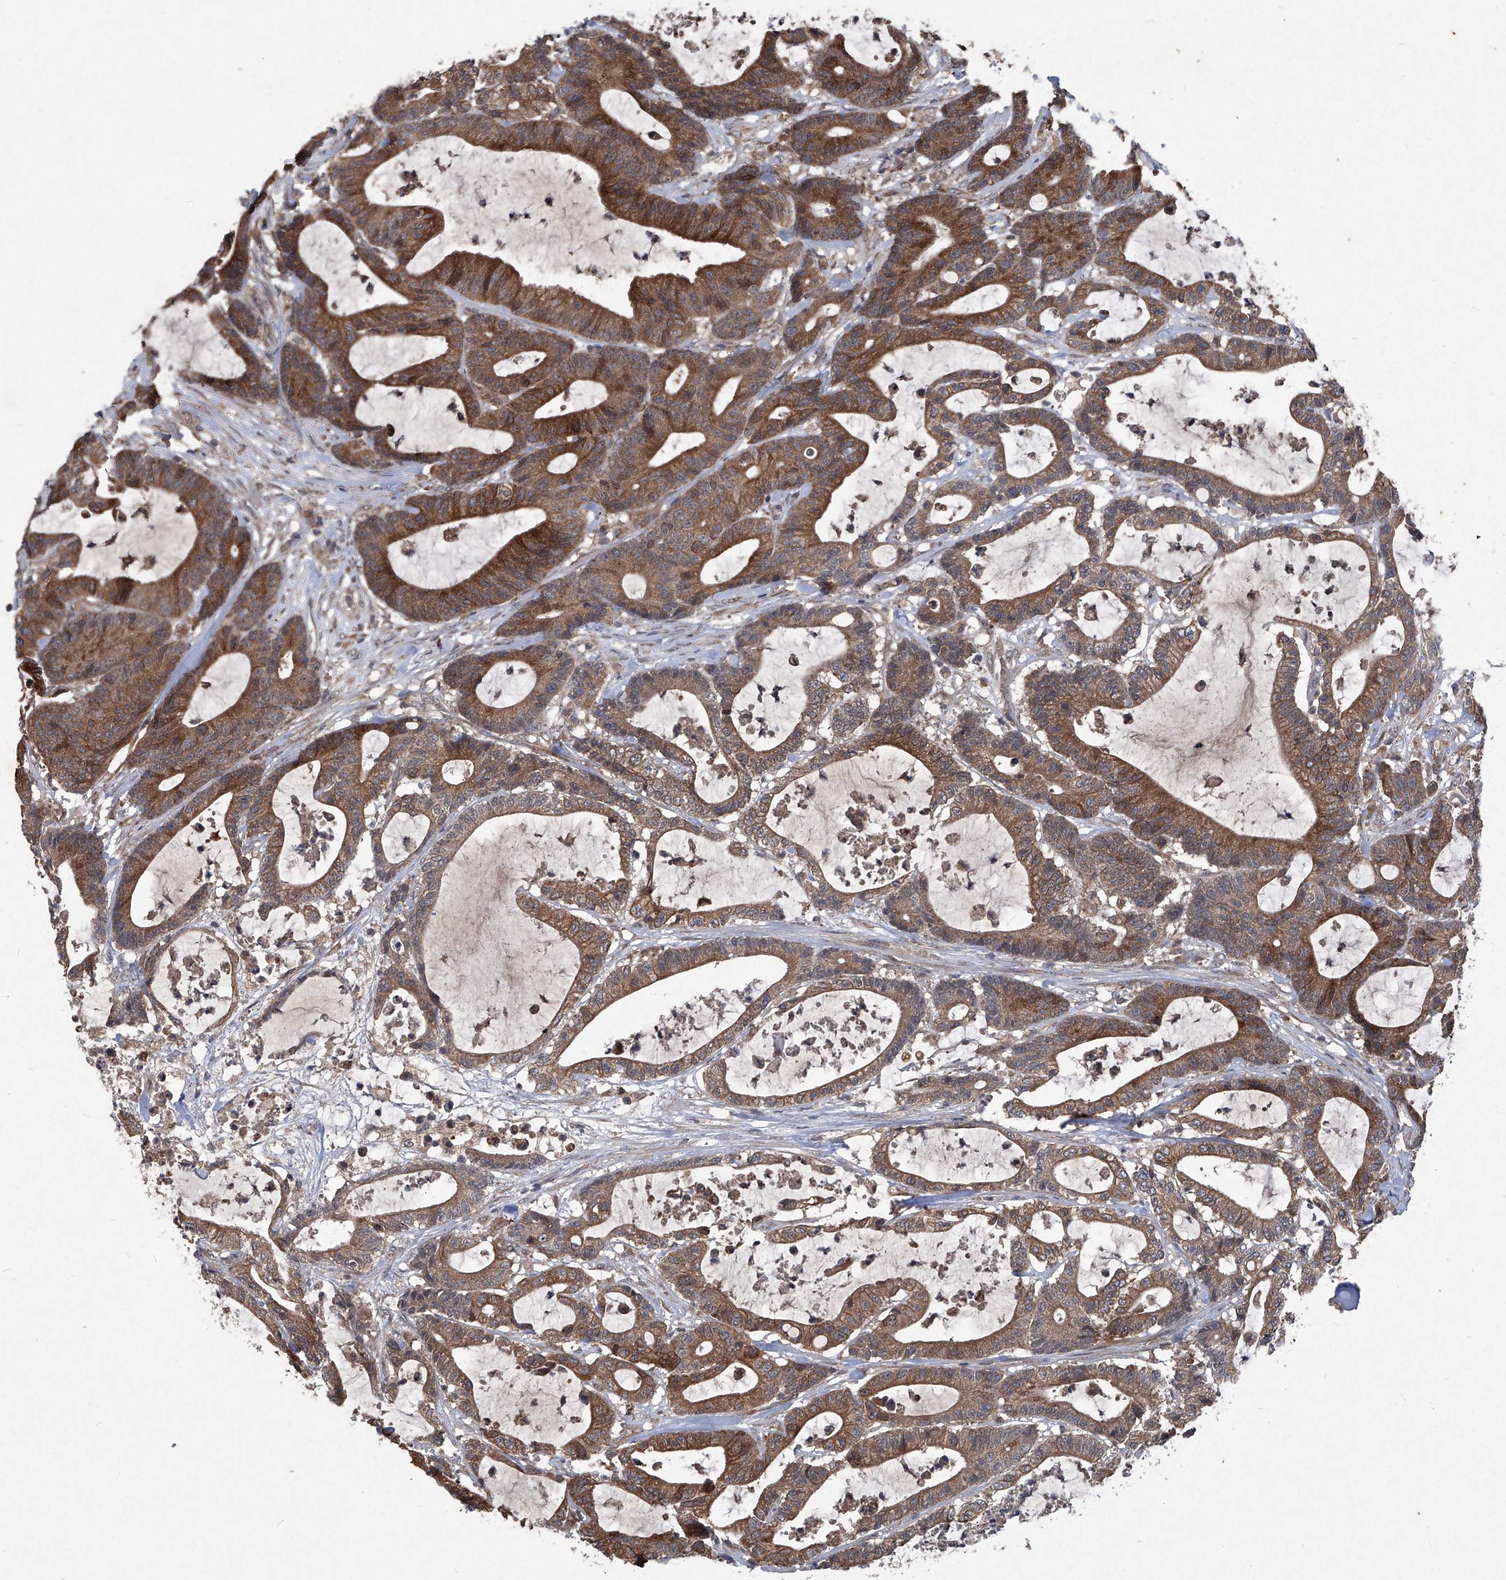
{"staining": {"intensity": "moderate", "quantity": ">75%", "location": "cytoplasmic/membranous"}, "tissue": "colorectal cancer", "cell_type": "Tumor cells", "image_type": "cancer", "snomed": [{"axis": "morphology", "description": "Adenocarcinoma, NOS"}, {"axis": "topography", "description": "Colon"}], "caption": "Moderate cytoplasmic/membranous protein expression is present in approximately >75% of tumor cells in colorectal cancer (adenocarcinoma). The staining was performed using DAB to visualize the protein expression in brown, while the nuclei were stained in blue with hematoxylin (Magnification: 20x).", "gene": "SUMF2", "patient": {"sex": "female", "age": 84}}